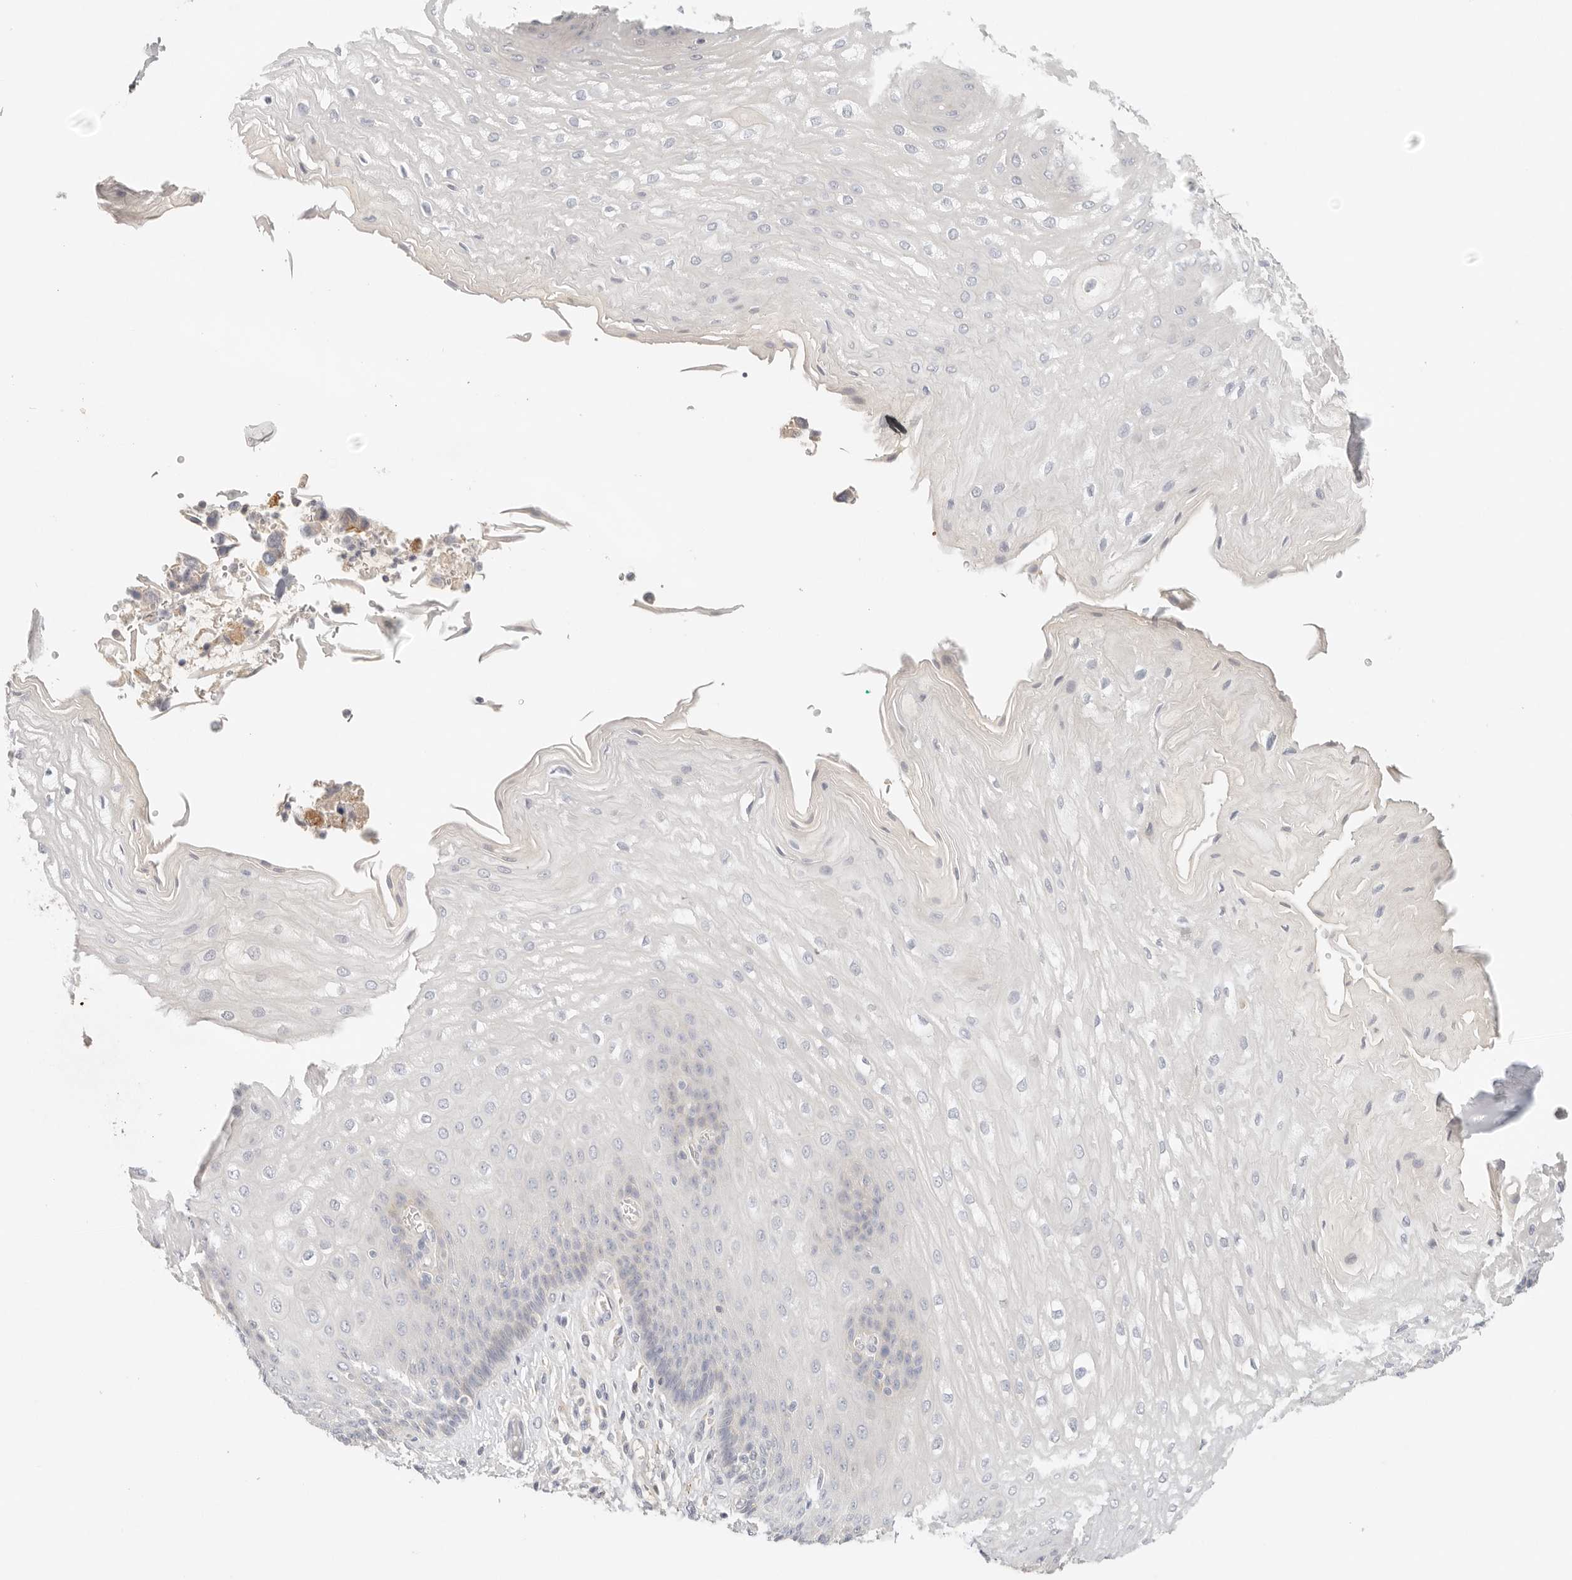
{"staining": {"intensity": "negative", "quantity": "none", "location": "none"}, "tissue": "esophagus", "cell_type": "Squamous epithelial cells", "image_type": "normal", "snomed": [{"axis": "morphology", "description": "Normal tissue, NOS"}, {"axis": "topography", "description": "Esophagus"}], "caption": "Squamous epithelial cells are negative for protein expression in unremarkable human esophagus. The staining is performed using DAB brown chromogen with nuclei counter-stained in using hematoxylin.", "gene": "CEP120", "patient": {"sex": "male", "age": 54}}